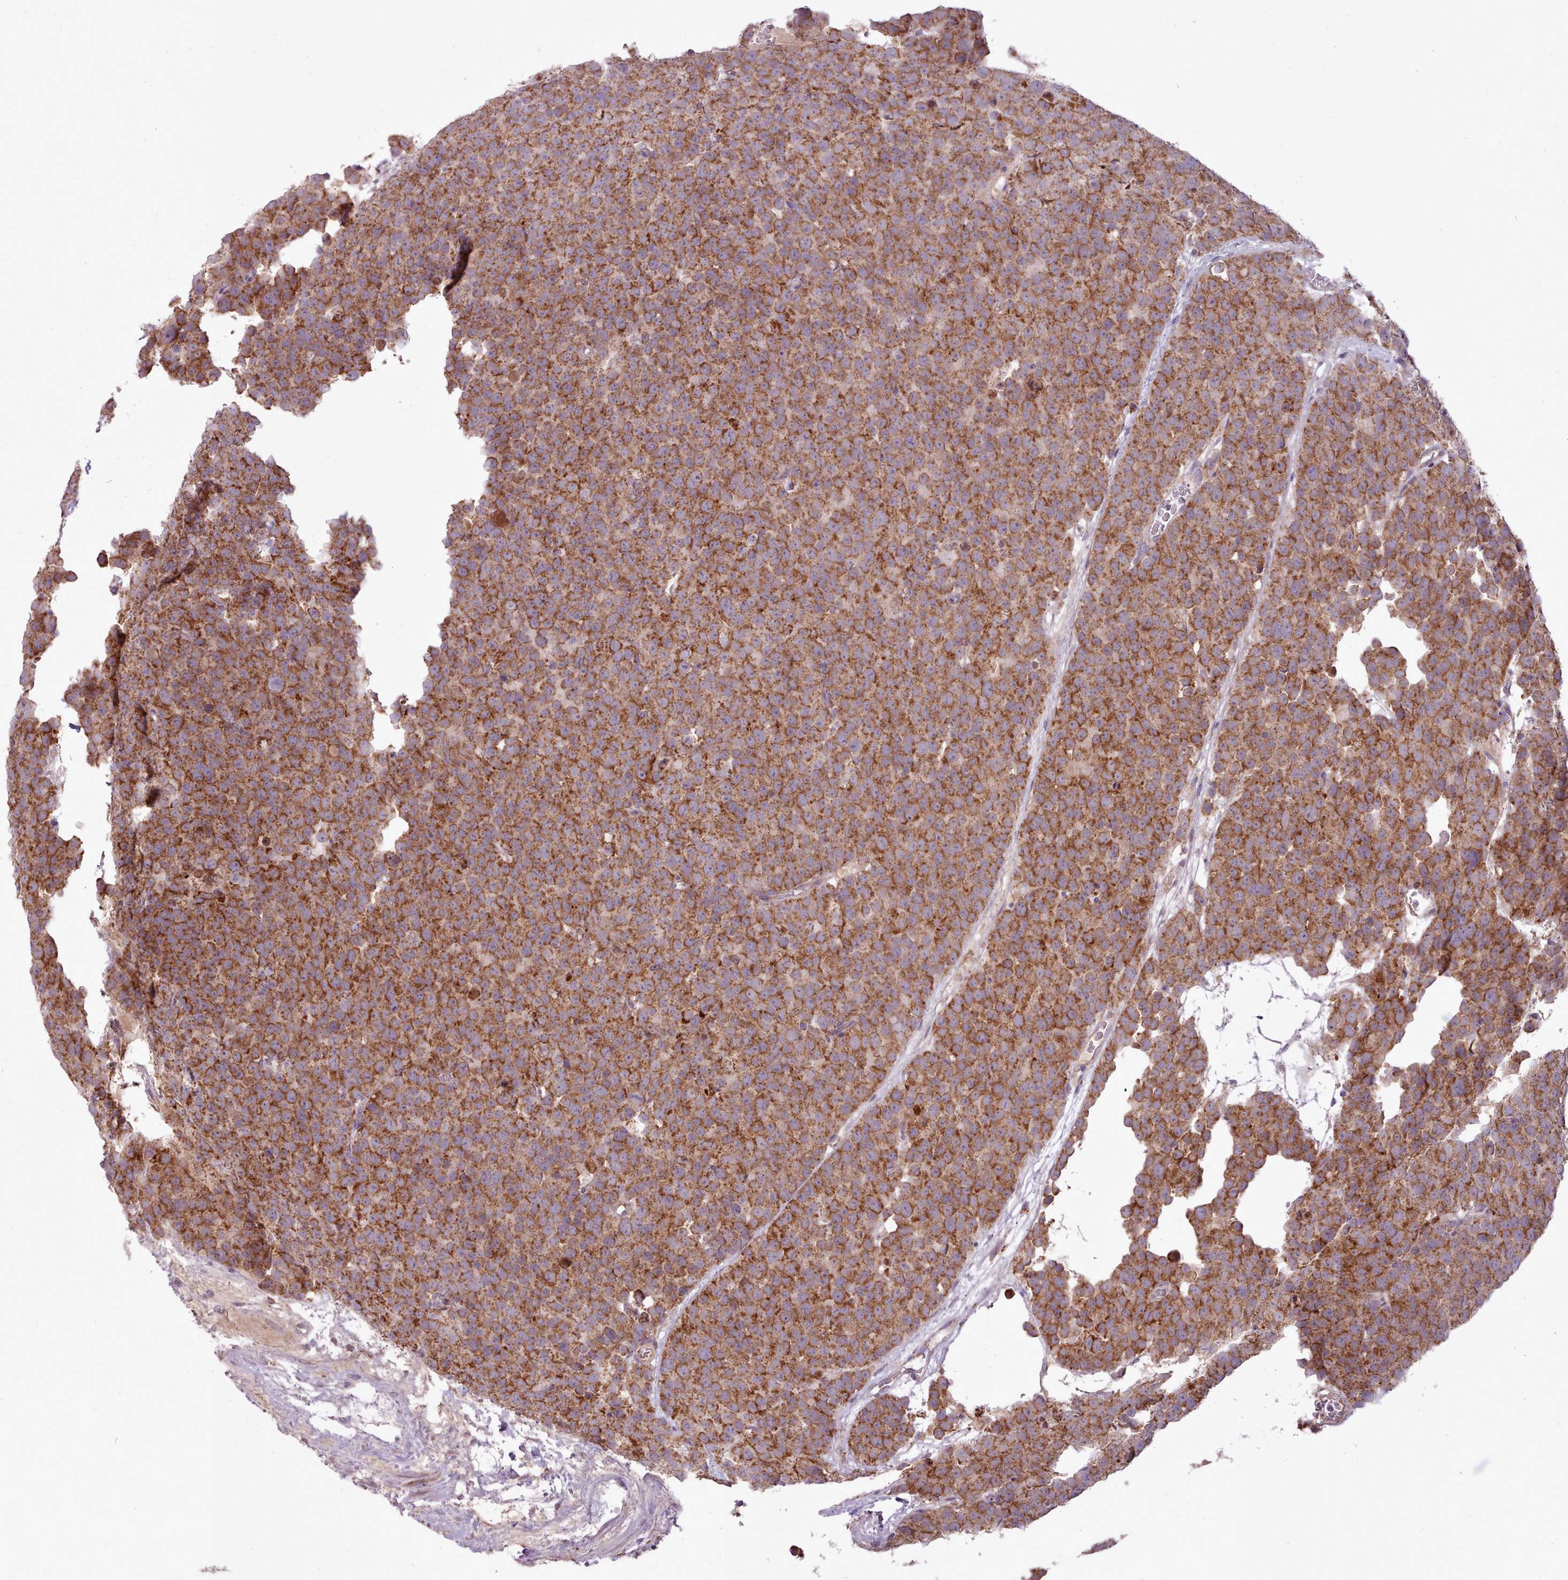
{"staining": {"intensity": "strong", "quantity": ">75%", "location": "cytoplasmic/membranous"}, "tissue": "testis cancer", "cell_type": "Tumor cells", "image_type": "cancer", "snomed": [{"axis": "morphology", "description": "Seminoma, NOS"}, {"axis": "topography", "description": "Testis"}], "caption": "Immunohistochemistry (DAB) staining of seminoma (testis) demonstrates strong cytoplasmic/membranous protein positivity in about >75% of tumor cells.", "gene": "LIN7C", "patient": {"sex": "male", "age": 71}}